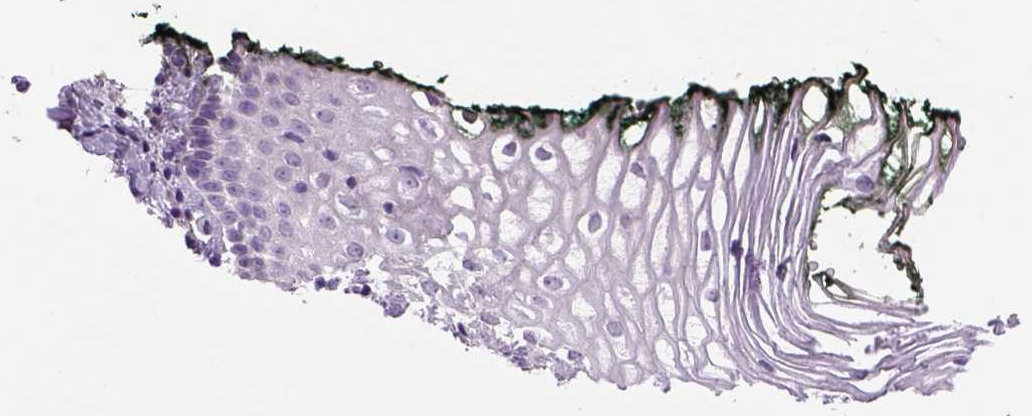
{"staining": {"intensity": "negative", "quantity": "none", "location": "none"}, "tissue": "vagina", "cell_type": "Squamous epithelial cells", "image_type": "normal", "snomed": [{"axis": "morphology", "description": "Normal tissue, NOS"}, {"axis": "topography", "description": "Vagina"}], "caption": "Immunohistochemical staining of unremarkable vagina reveals no significant positivity in squamous epithelial cells.", "gene": "DBH", "patient": {"sex": "female", "age": 47}}